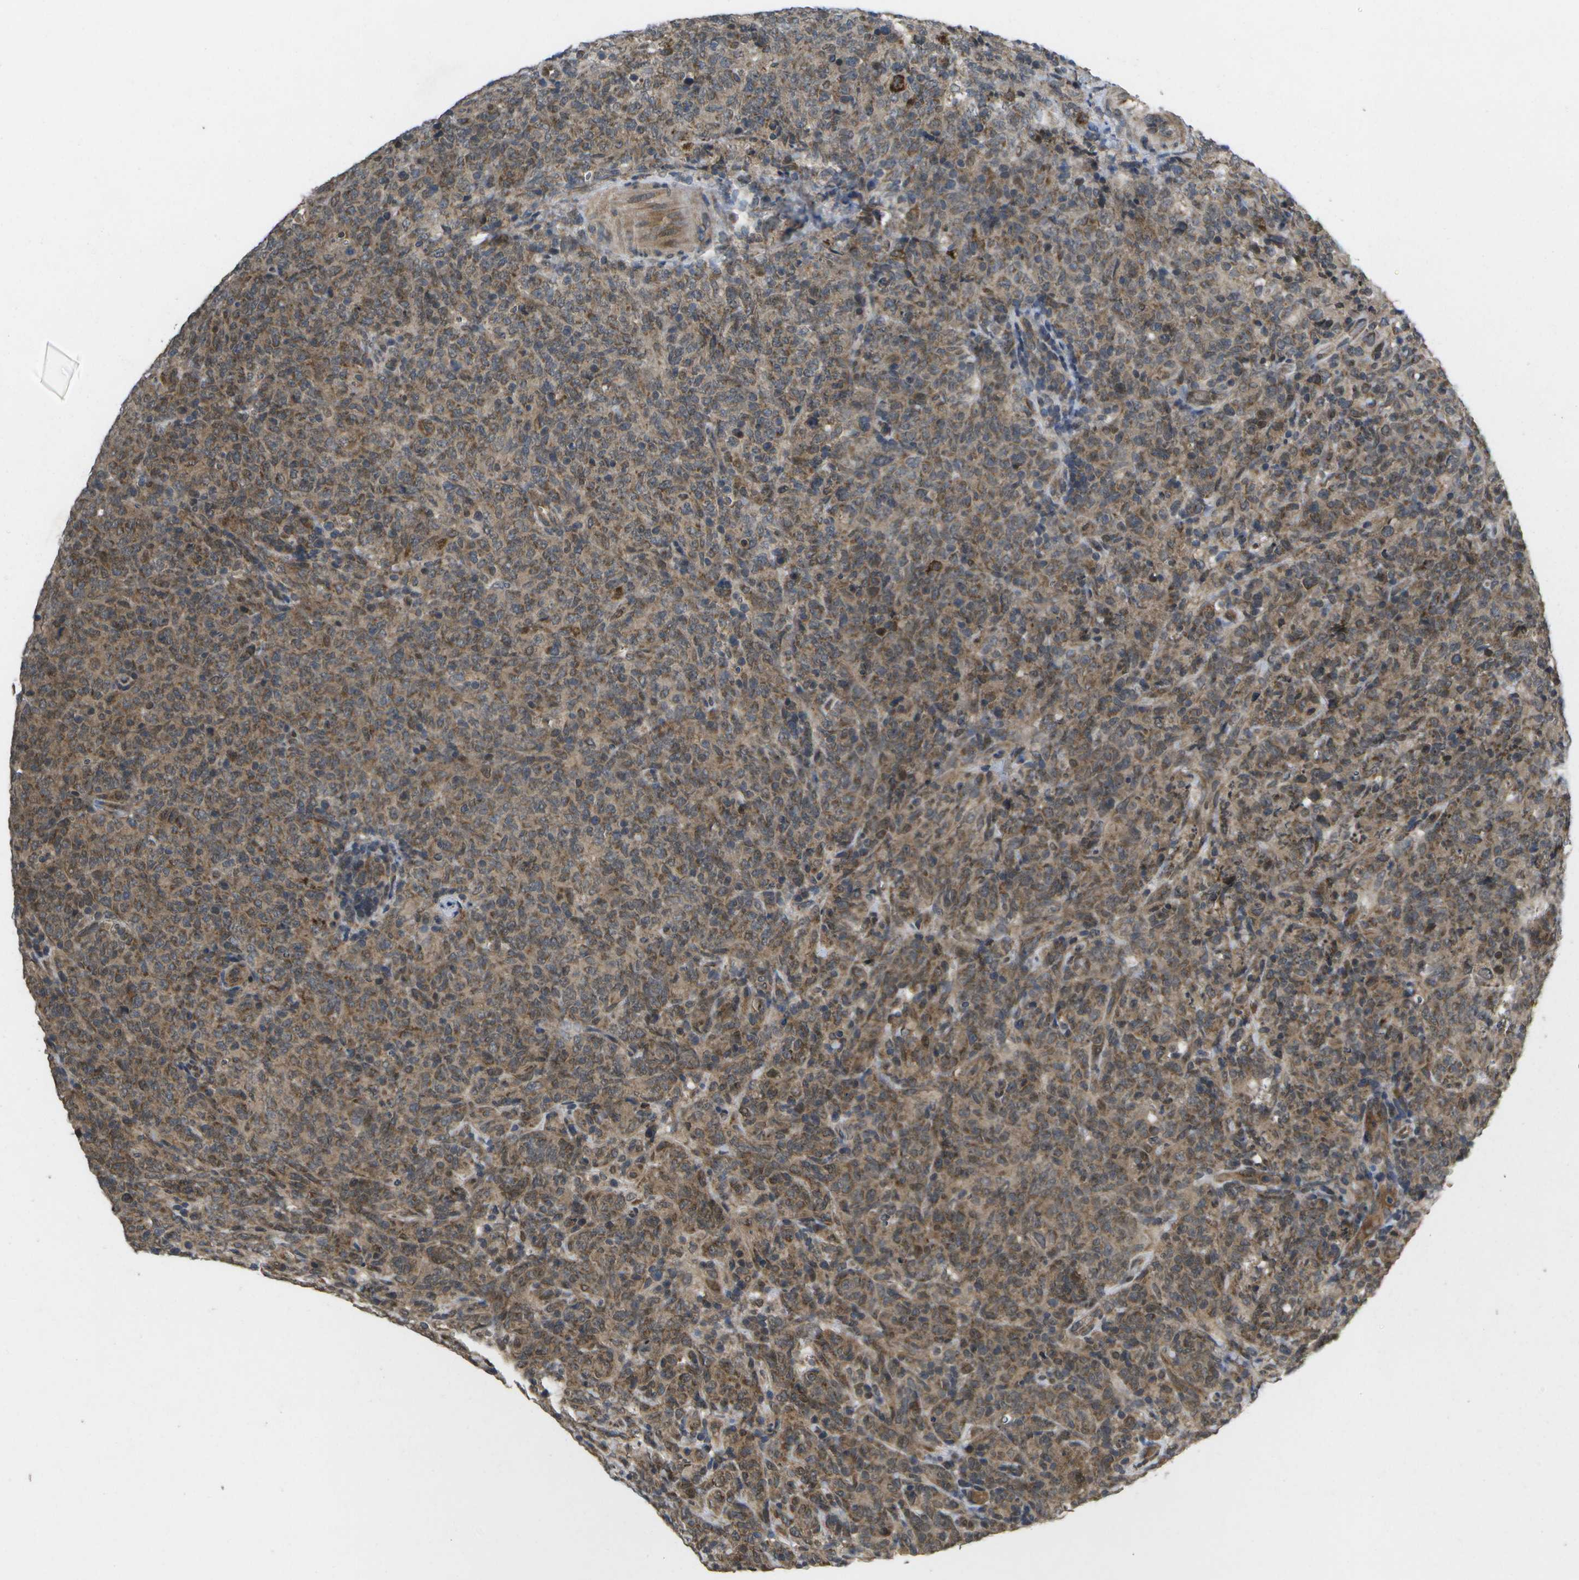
{"staining": {"intensity": "weak", "quantity": ">75%", "location": "cytoplasmic/membranous"}, "tissue": "lymphoma", "cell_type": "Tumor cells", "image_type": "cancer", "snomed": [{"axis": "morphology", "description": "Malignant lymphoma, non-Hodgkin's type, High grade"}, {"axis": "topography", "description": "Tonsil"}], "caption": "Malignant lymphoma, non-Hodgkin's type (high-grade) stained for a protein (brown) demonstrates weak cytoplasmic/membranous positive positivity in about >75% of tumor cells.", "gene": "ALAS1", "patient": {"sex": "female", "age": 36}}